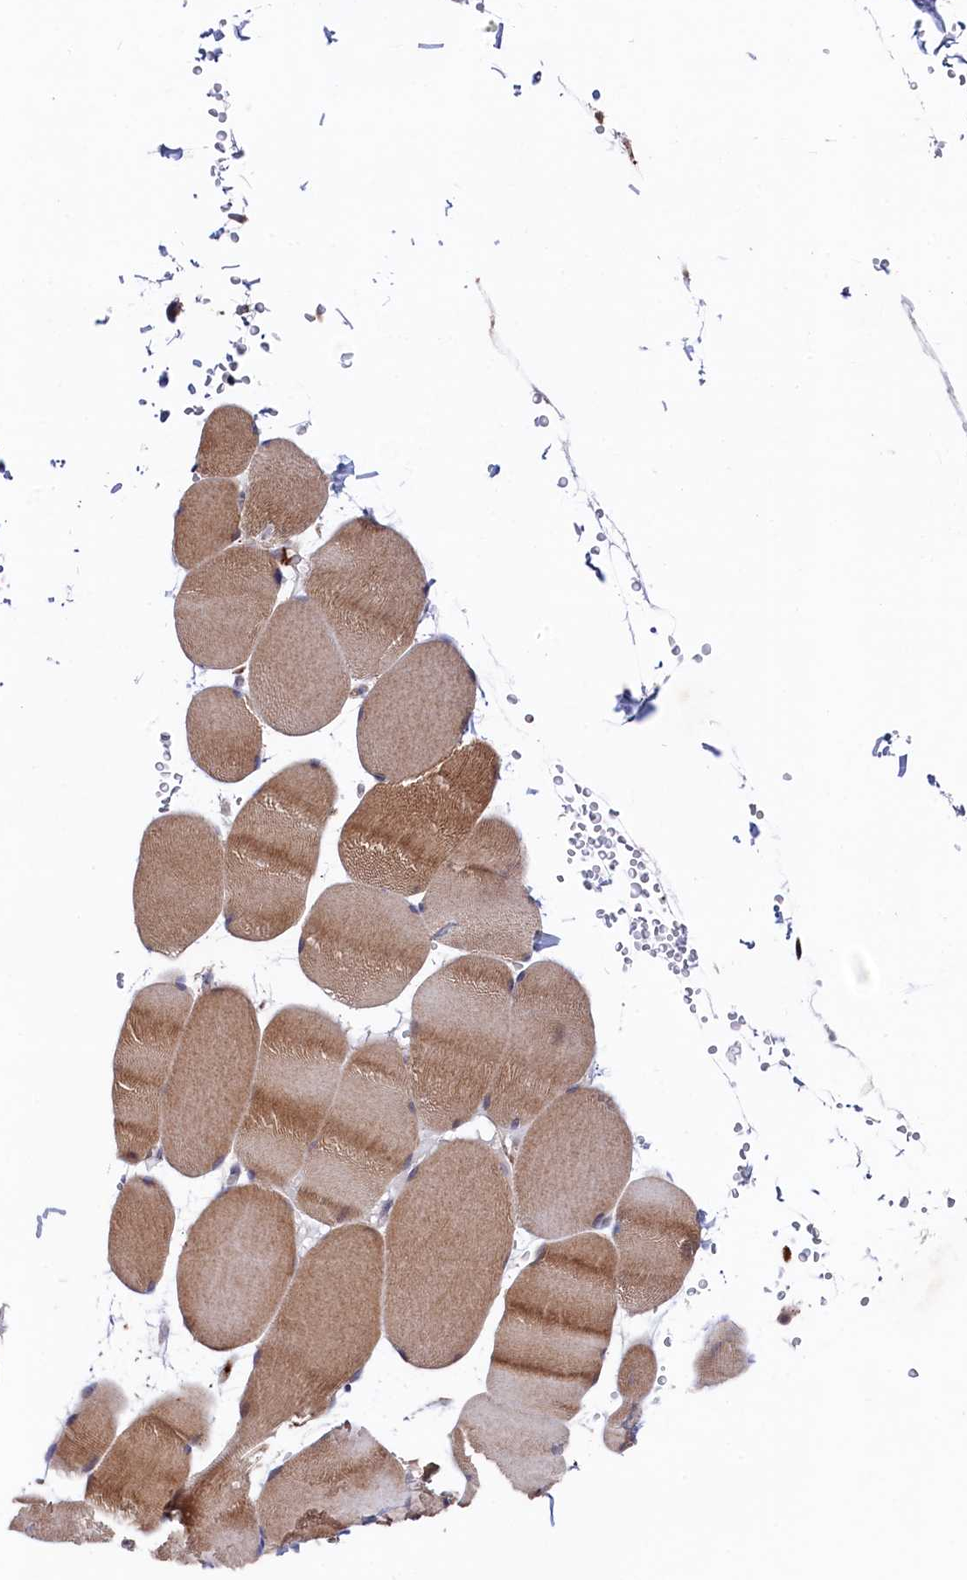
{"staining": {"intensity": "moderate", "quantity": ">75%", "location": "cytoplasmic/membranous"}, "tissue": "skeletal muscle", "cell_type": "Myocytes", "image_type": "normal", "snomed": [{"axis": "morphology", "description": "Normal tissue, NOS"}, {"axis": "topography", "description": "Skeletal muscle"}, {"axis": "topography", "description": "Head-Neck"}], "caption": "A high-resolution micrograph shows immunohistochemistry staining of benign skeletal muscle, which reveals moderate cytoplasmic/membranous expression in about >75% of myocytes. (DAB = brown stain, brightfield microscopy at high magnification).", "gene": "CHCHD1", "patient": {"sex": "male", "age": 66}}